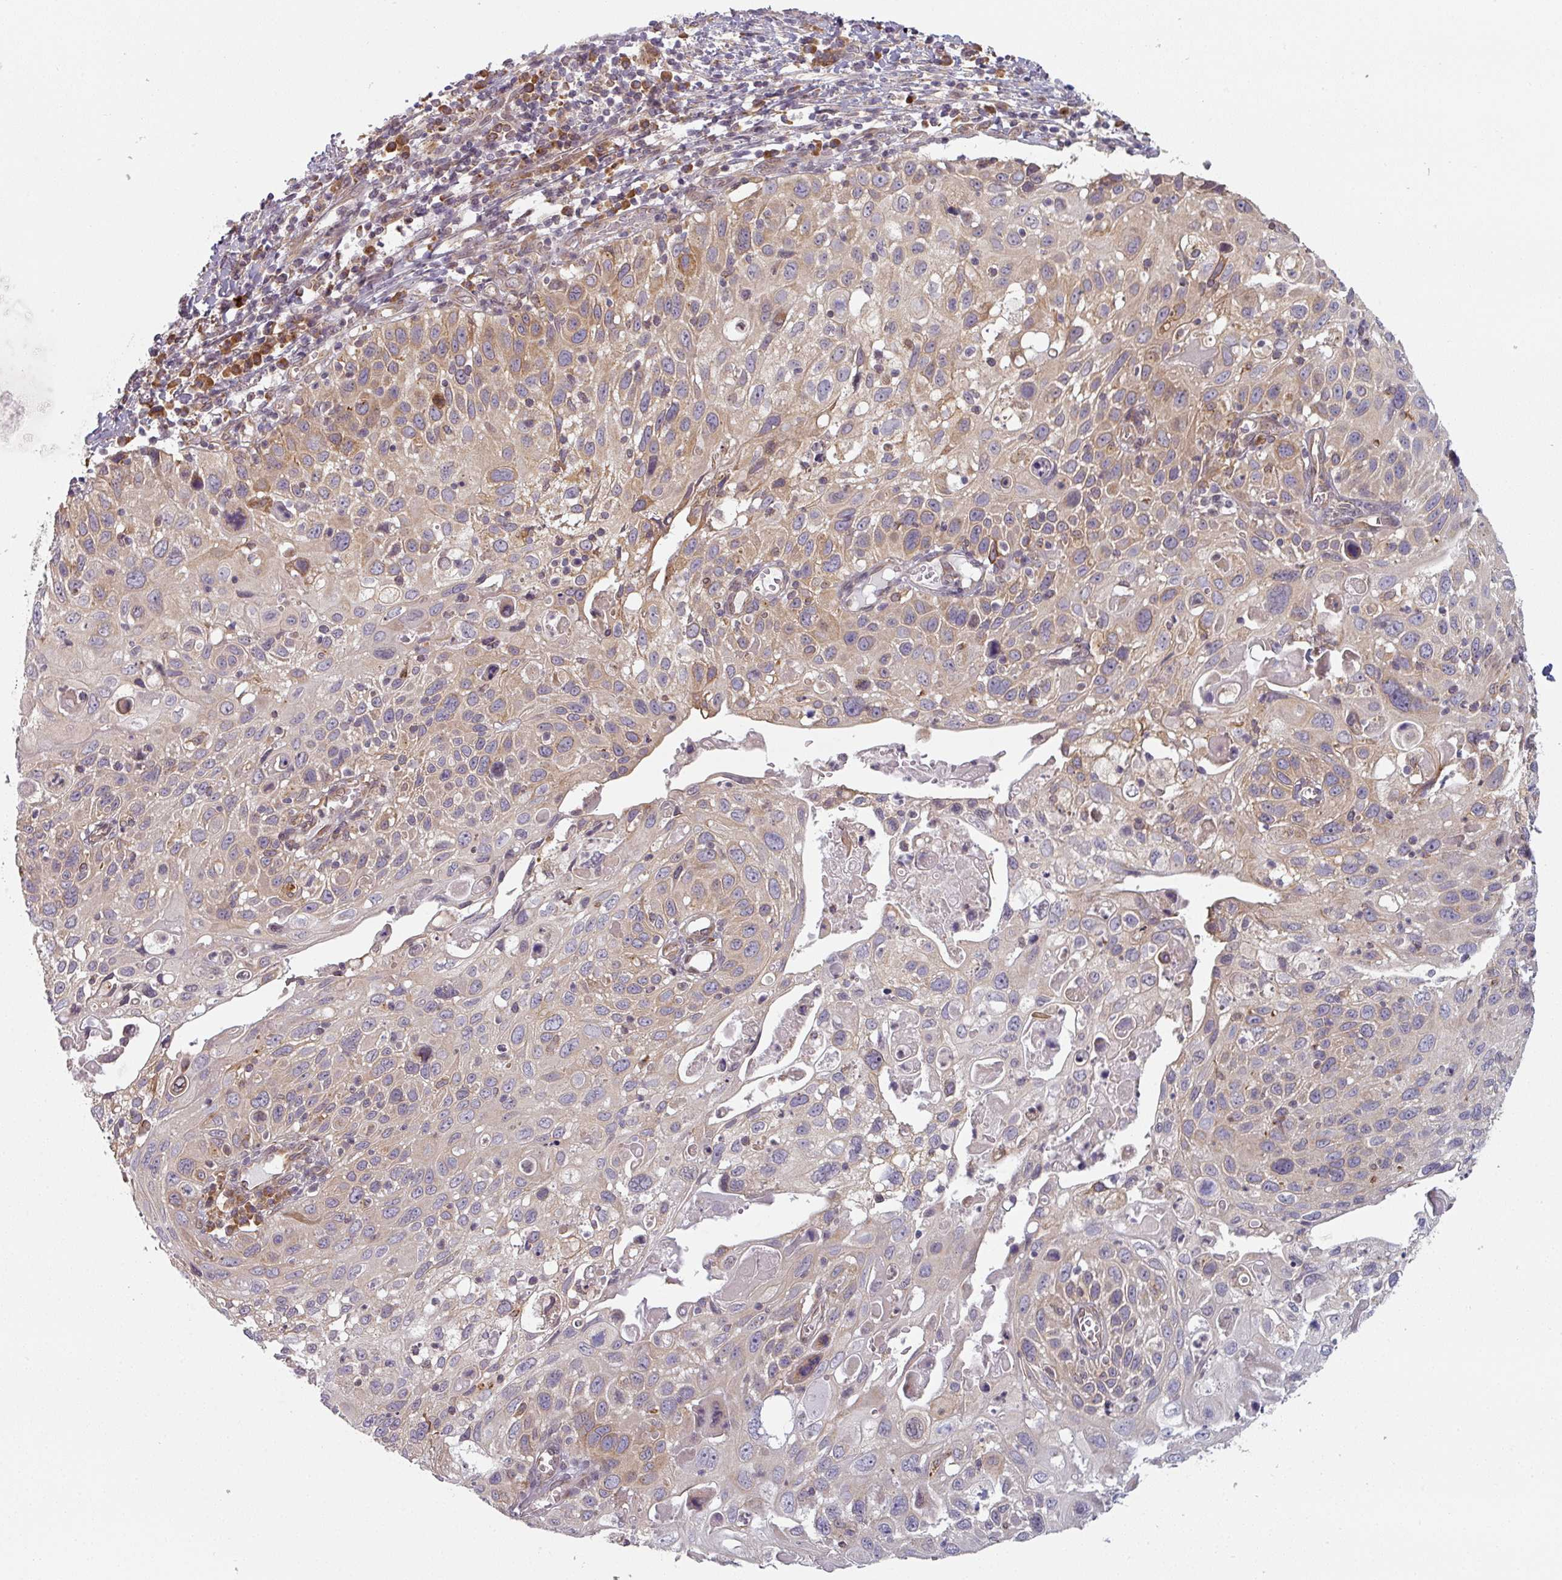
{"staining": {"intensity": "weak", "quantity": "25%-75%", "location": "cytoplasmic/membranous"}, "tissue": "cervical cancer", "cell_type": "Tumor cells", "image_type": "cancer", "snomed": [{"axis": "morphology", "description": "Squamous cell carcinoma, NOS"}, {"axis": "topography", "description": "Cervix"}], "caption": "This image demonstrates immunohistochemistry staining of squamous cell carcinoma (cervical), with low weak cytoplasmic/membranous expression in about 25%-75% of tumor cells.", "gene": "TAPT1", "patient": {"sex": "female", "age": 70}}